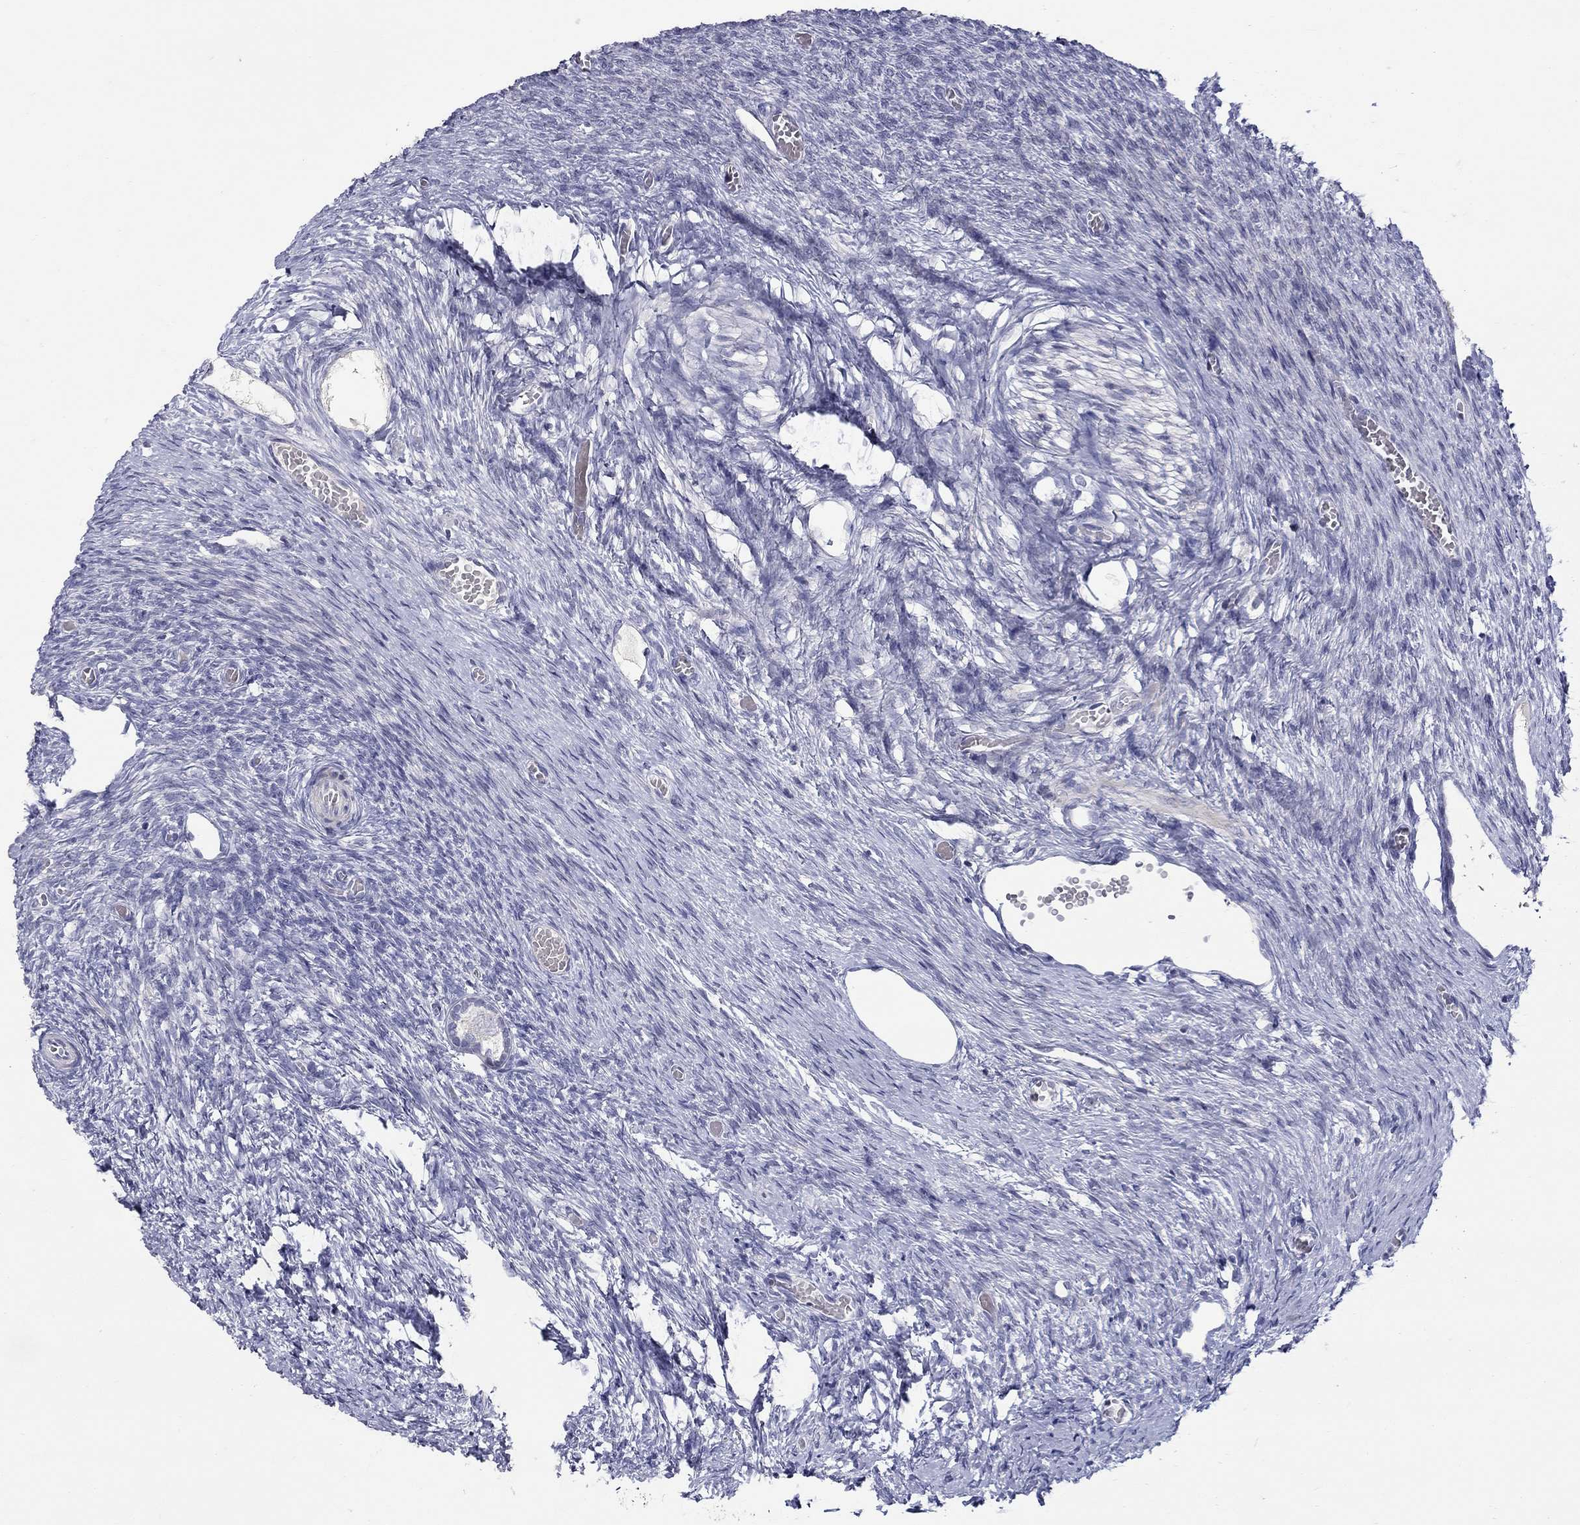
{"staining": {"intensity": "negative", "quantity": "none", "location": "none"}, "tissue": "ovary", "cell_type": "Follicle cells", "image_type": "normal", "snomed": [{"axis": "morphology", "description": "Normal tissue, NOS"}, {"axis": "topography", "description": "Ovary"}], "caption": "An immunohistochemistry (IHC) photomicrograph of benign ovary is shown. There is no staining in follicle cells of ovary. (Immunohistochemistry, brightfield microscopy, high magnification).", "gene": "HMX2", "patient": {"sex": "female", "age": 27}}